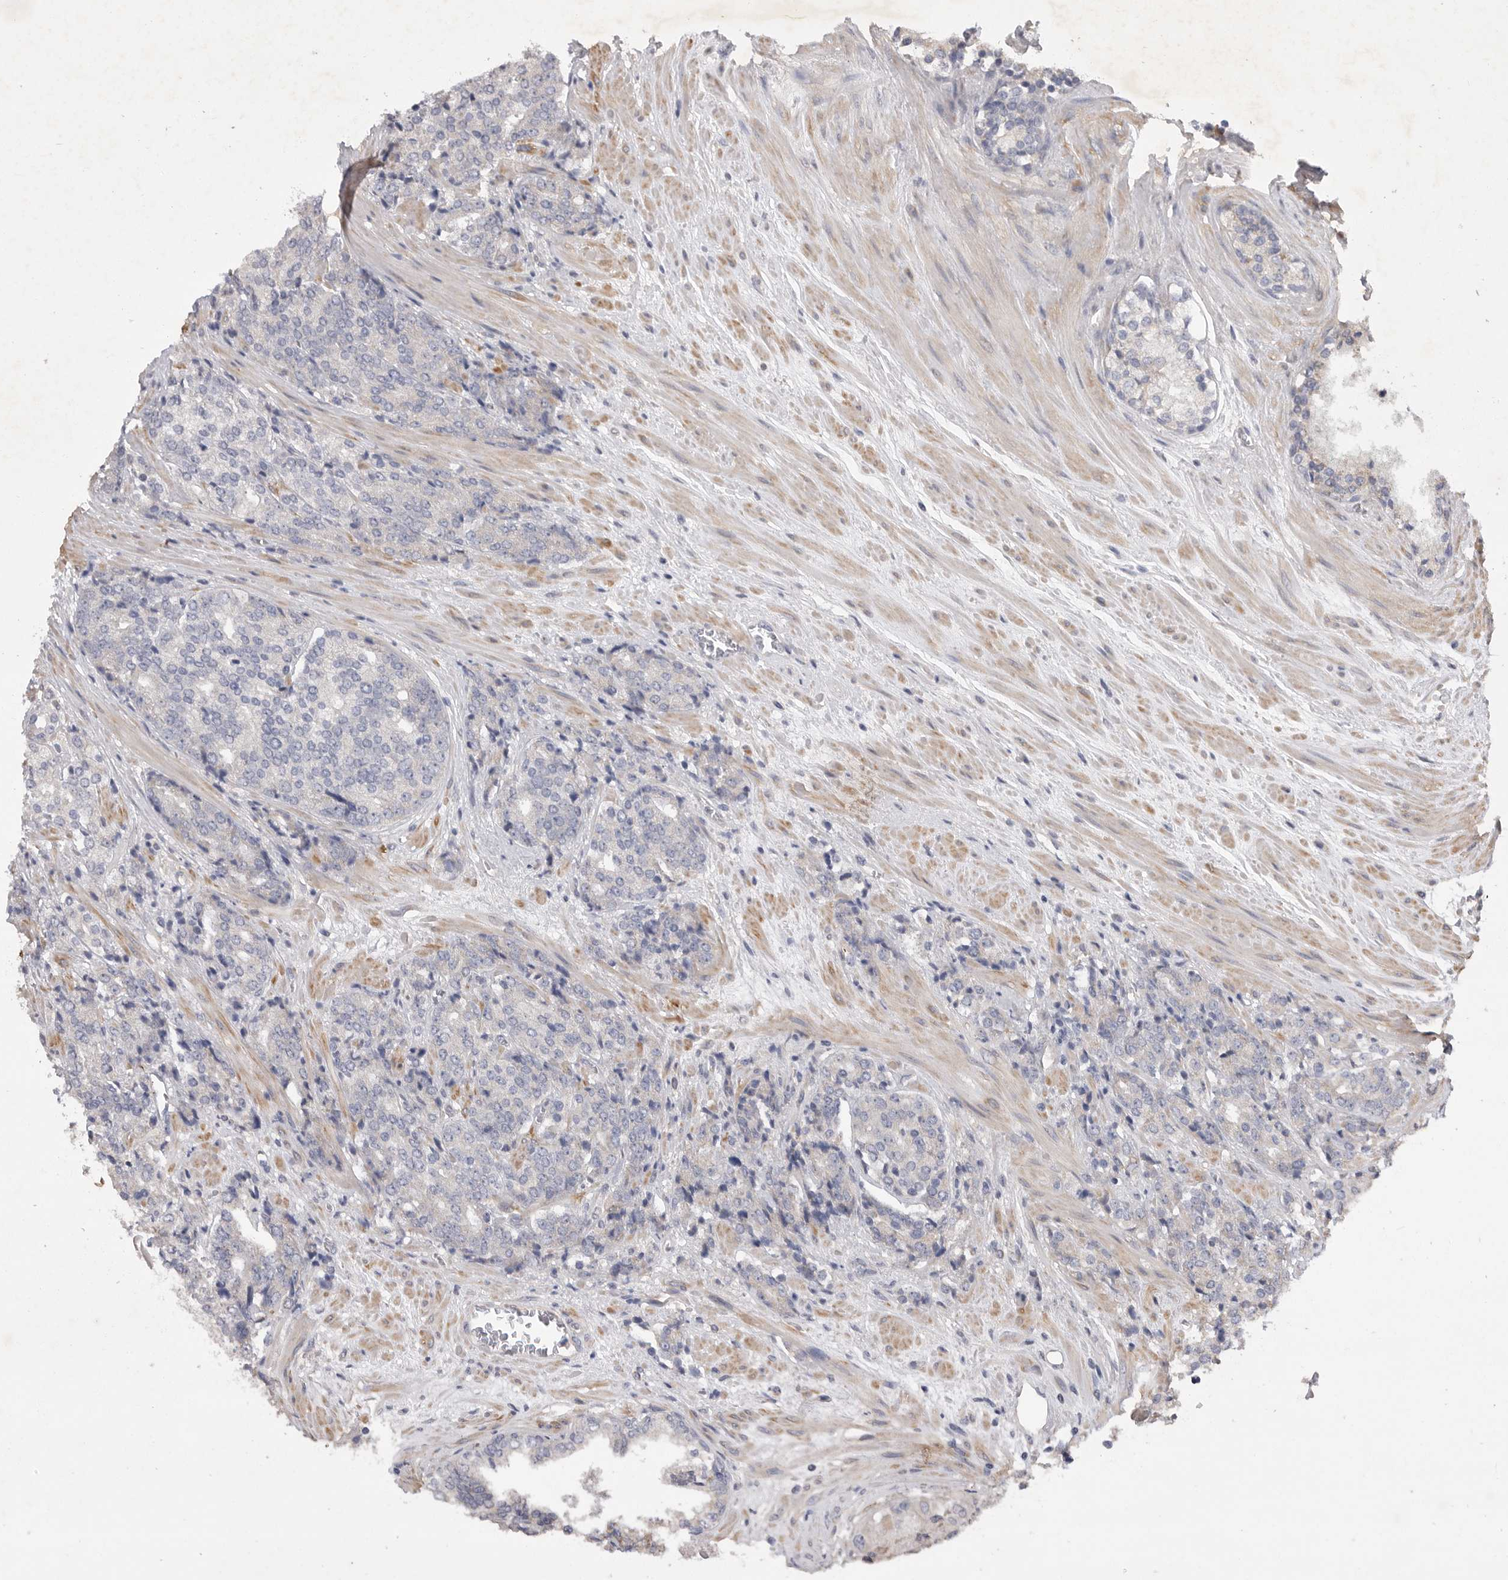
{"staining": {"intensity": "negative", "quantity": "none", "location": "none"}, "tissue": "prostate cancer", "cell_type": "Tumor cells", "image_type": "cancer", "snomed": [{"axis": "morphology", "description": "Adenocarcinoma, High grade"}, {"axis": "topography", "description": "Prostate"}], "caption": "An immunohistochemistry photomicrograph of prostate cancer is shown. There is no staining in tumor cells of prostate cancer.", "gene": "EDEM3", "patient": {"sex": "male", "age": 71}}